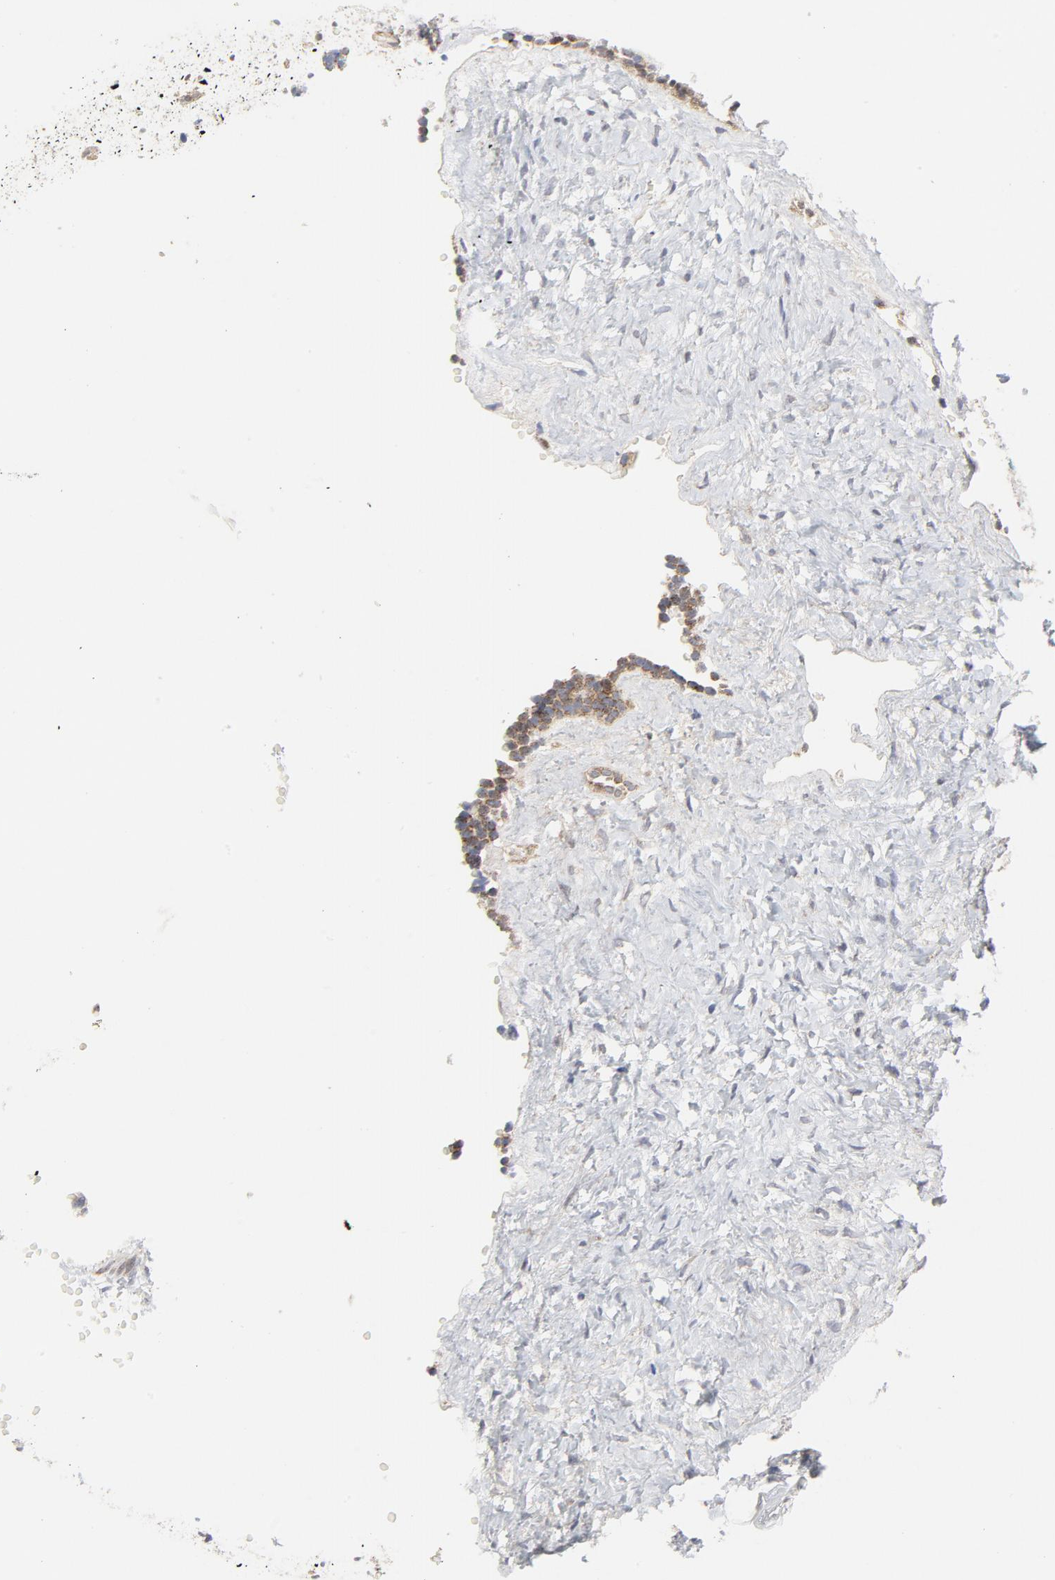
{"staining": {"intensity": "weak", "quantity": "25%-75%", "location": "cytoplasmic/membranous"}, "tissue": "ovary", "cell_type": "Ovarian stroma cells", "image_type": "normal", "snomed": [{"axis": "morphology", "description": "Normal tissue, NOS"}, {"axis": "topography", "description": "Ovary"}], "caption": "Ovary was stained to show a protein in brown. There is low levels of weak cytoplasmic/membranous staining in about 25%-75% of ovarian stroma cells. (Stains: DAB in brown, nuclei in blue, Microscopy: brightfield microscopy at high magnification).", "gene": "RAPGEF4", "patient": {"sex": "female", "age": 35}}